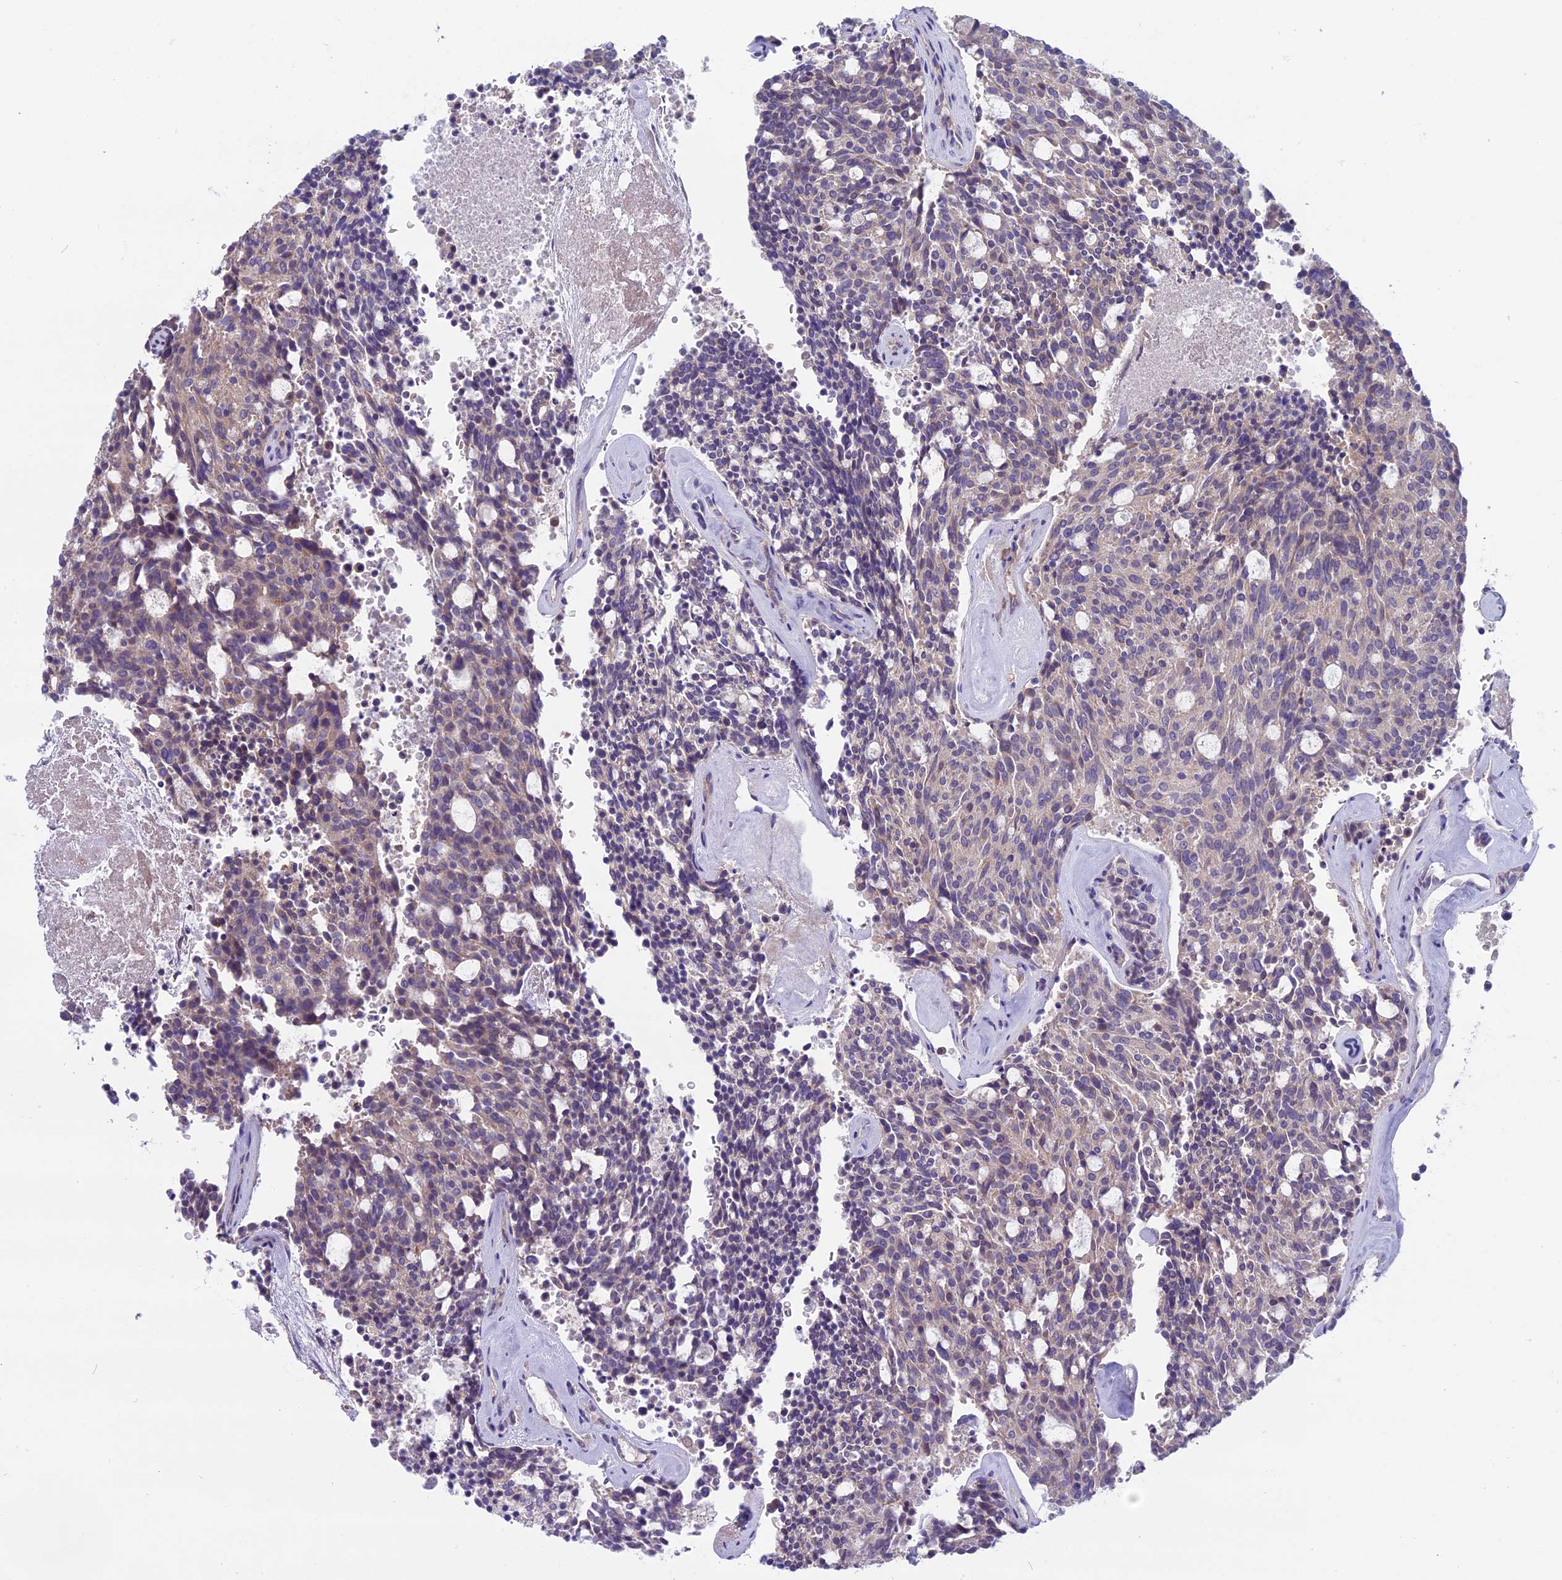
{"staining": {"intensity": "negative", "quantity": "none", "location": "none"}, "tissue": "carcinoid", "cell_type": "Tumor cells", "image_type": "cancer", "snomed": [{"axis": "morphology", "description": "Carcinoid, malignant, NOS"}, {"axis": "topography", "description": "Pancreas"}], "caption": "Immunohistochemical staining of malignant carcinoid exhibits no significant staining in tumor cells.", "gene": "DCTN5", "patient": {"sex": "female", "age": 54}}